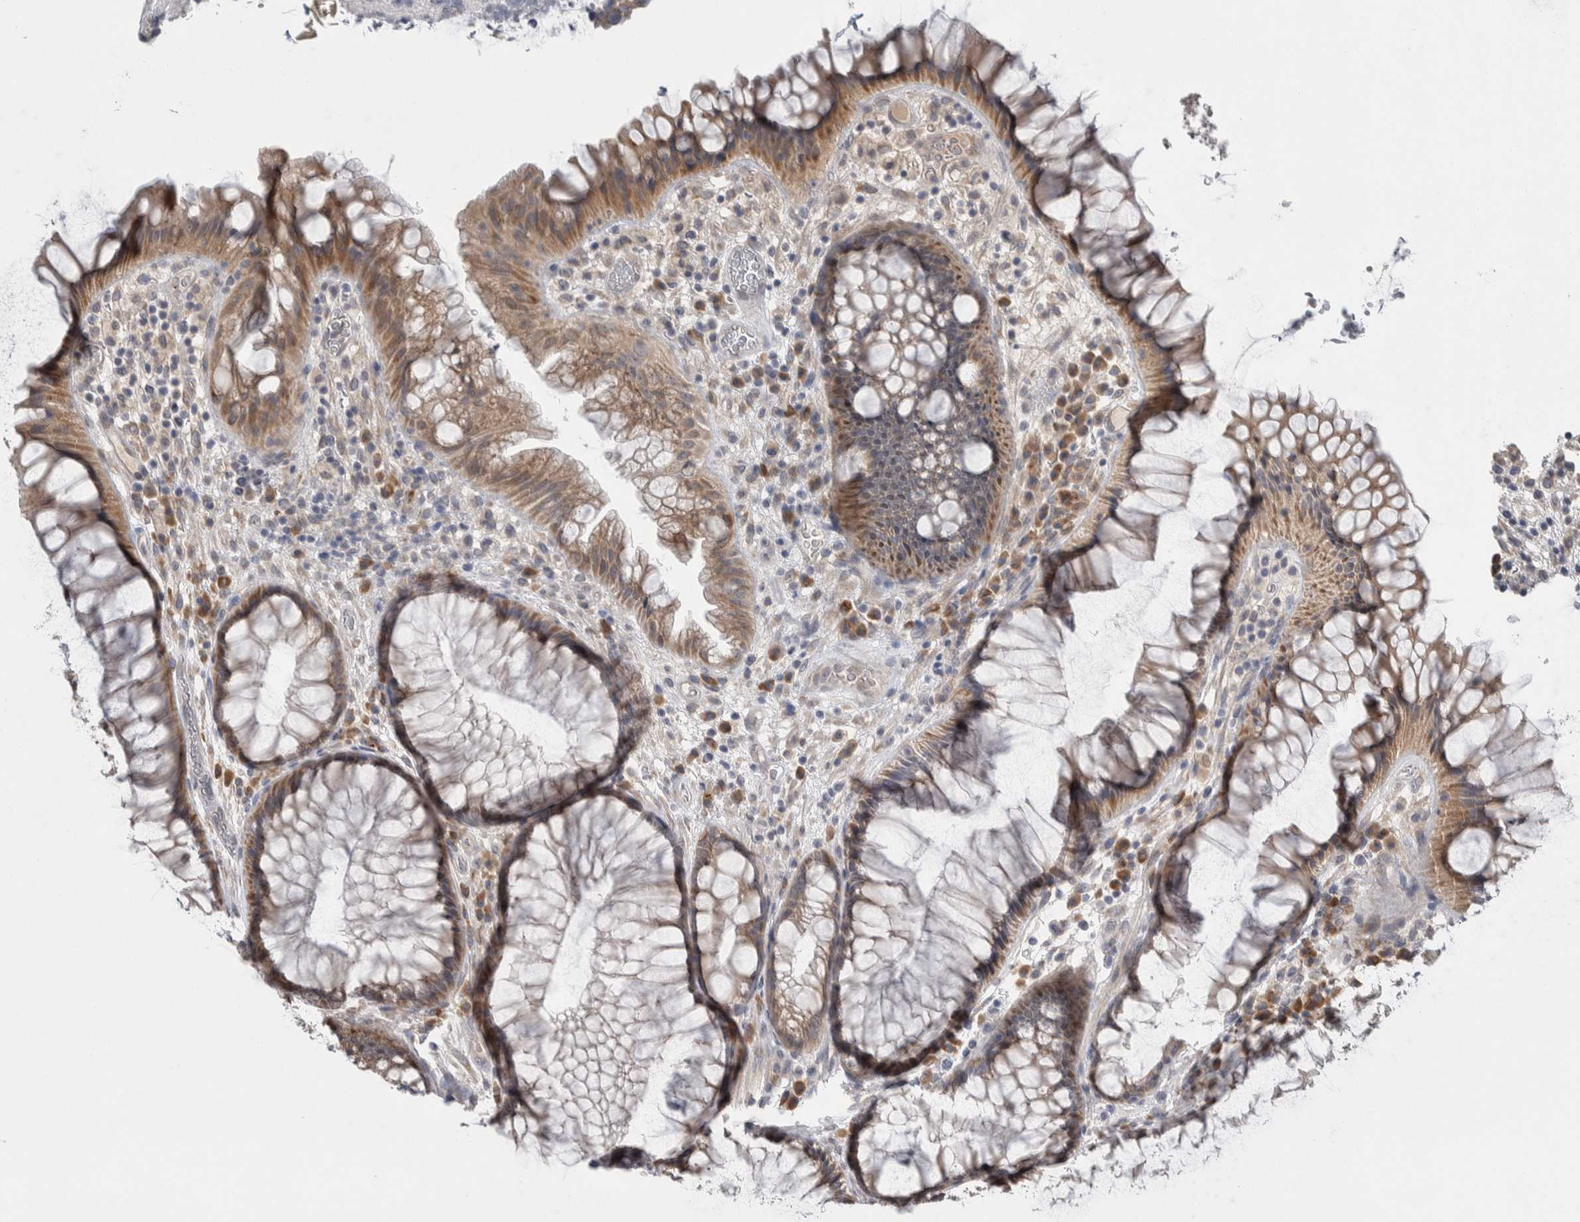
{"staining": {"intensity": "weak", "quantity": ">75%", "location": "cytoplasmic/membranous"}, "tissue": "rectum", "cell_type": "Glandular cells", "image_type": "normal", "snomed": [{"axis": "morphology", "description": "Normal tissue, NOS"}, {"axis": "topography", "description": "Rectum"}], "caption": "A high-resolution photomicrograph shows immunohistochemistry staining of normal rectum, which displays weak cytoplasmic/membranous positivity in about >75% of glandular cells.", "gene": "CUL2", "patient": {"sex": "male", "age": 51}}